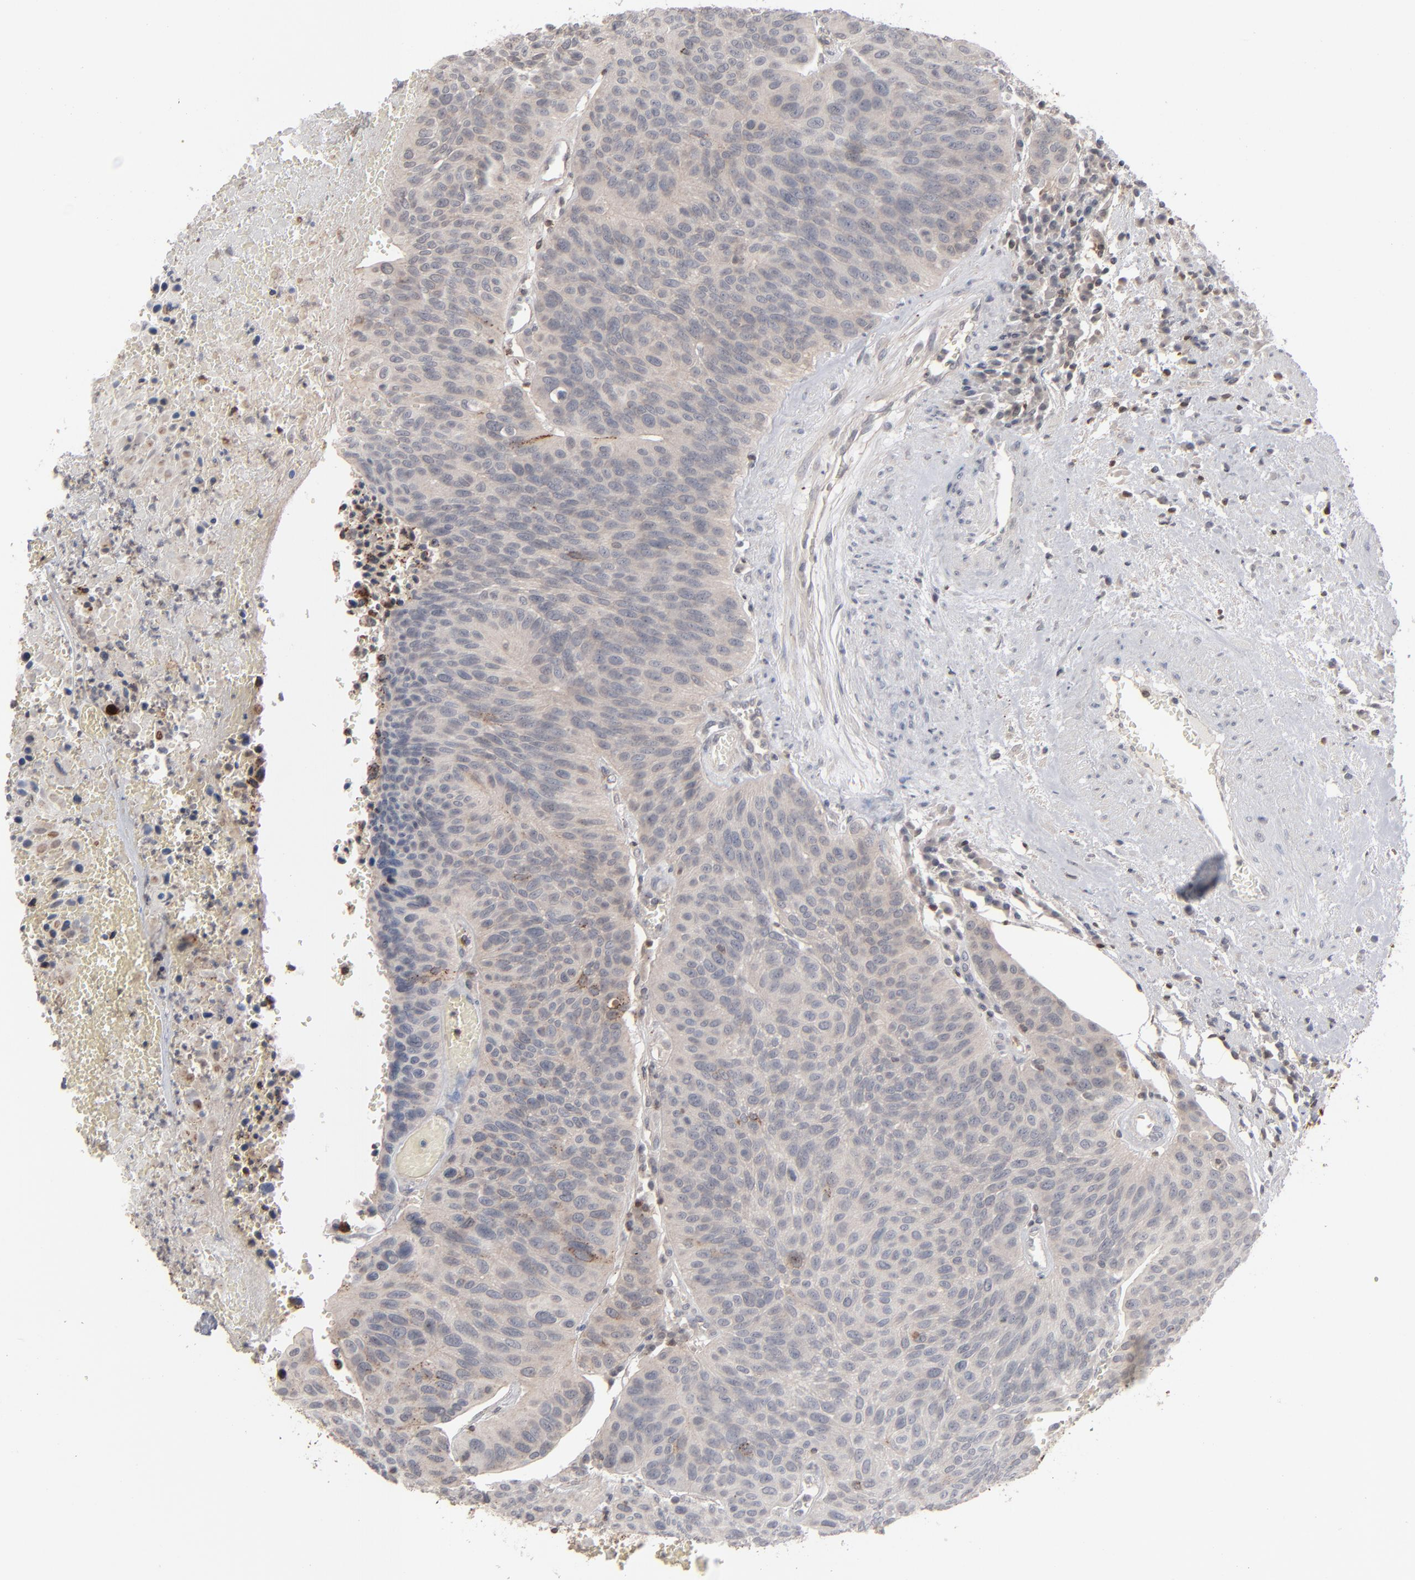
{"staining": {"intensity": "weak", "quantity": ">75%", "location": "cytoplasmic/membranous"}, "tissue": "urothelial cancer", "cell_type": "Tumor cells", "image_type": "cancer", "snomed": [{"axis": "morphology", "description": "Urothelial carcinoma, High grade"}, {"axis": "topography", "description": "Urinary bladder"}], "caption": "Immunohistochemical staining of human urothelial carcinoma (high-grade) demonstrates weak cytoplasmic/membranous protein positivity in about >75% of tumor cells.", "gene": "STAT4", "patient": {"sex": "male", "age": 66}}